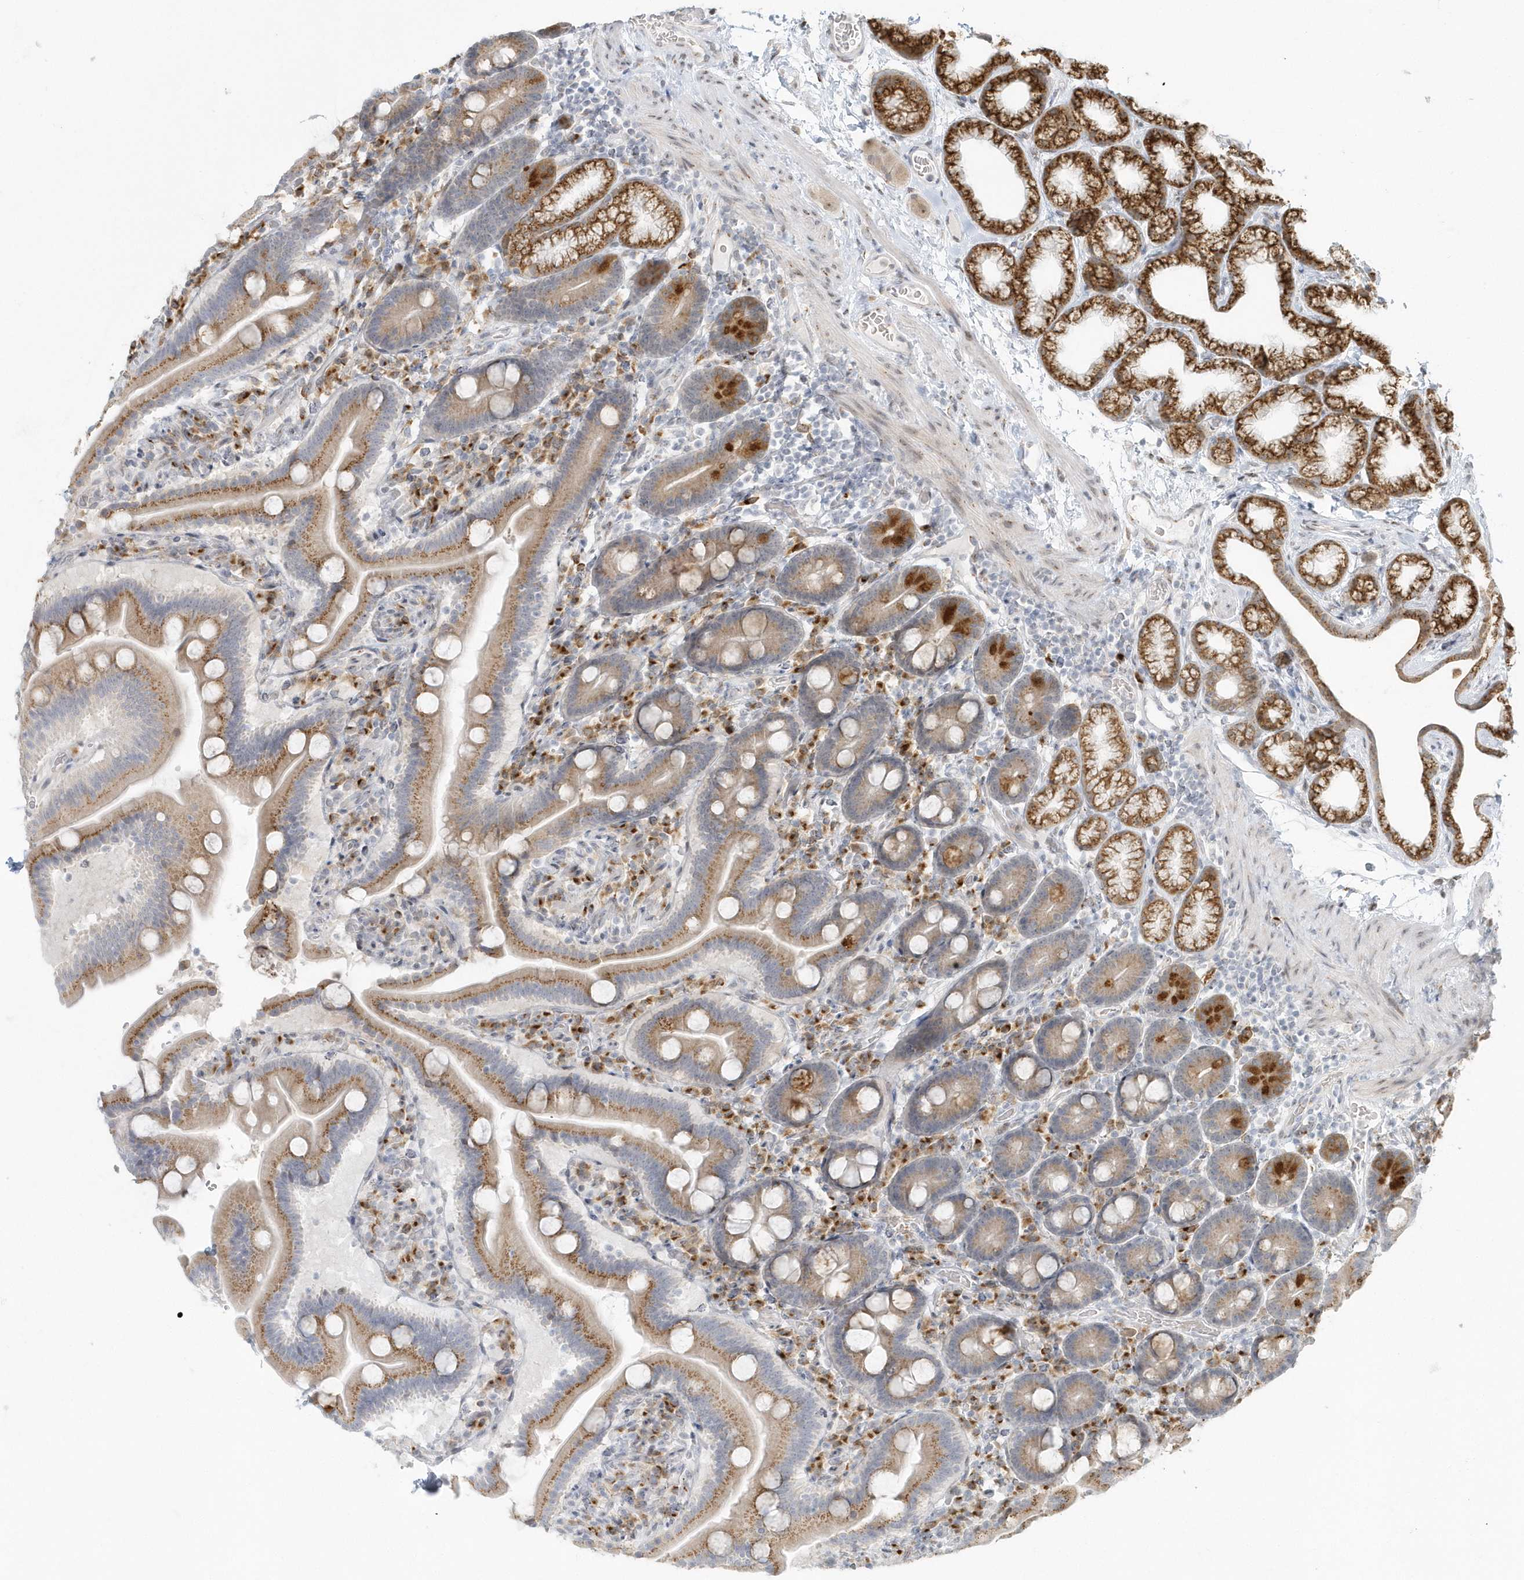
{"staining": {"intensity": "strong", "quantity": "25%-75%", "location": "cytoplasmic/membranous"}, "tissue": "duodenum", "cell_type": "Glandular cells", "image_type": "normal", "snomed": [{"axis": "morphology", "description": "Normal tissue, NOS"}, {"axis": "topography", "description": "Duodenum"}], "caption": "Immunohistochemical staining of normal duodenum shows high levels of strong cytoplasmic/membranous positivity in approximately 25%-75% of glandular cells. (Stains: DAB in brown, nuclei in blue, Microscopy: brightfield microscopy at high magnification).", "gene": "DHFR", "patient": {"sex": "male", "age": 55}}